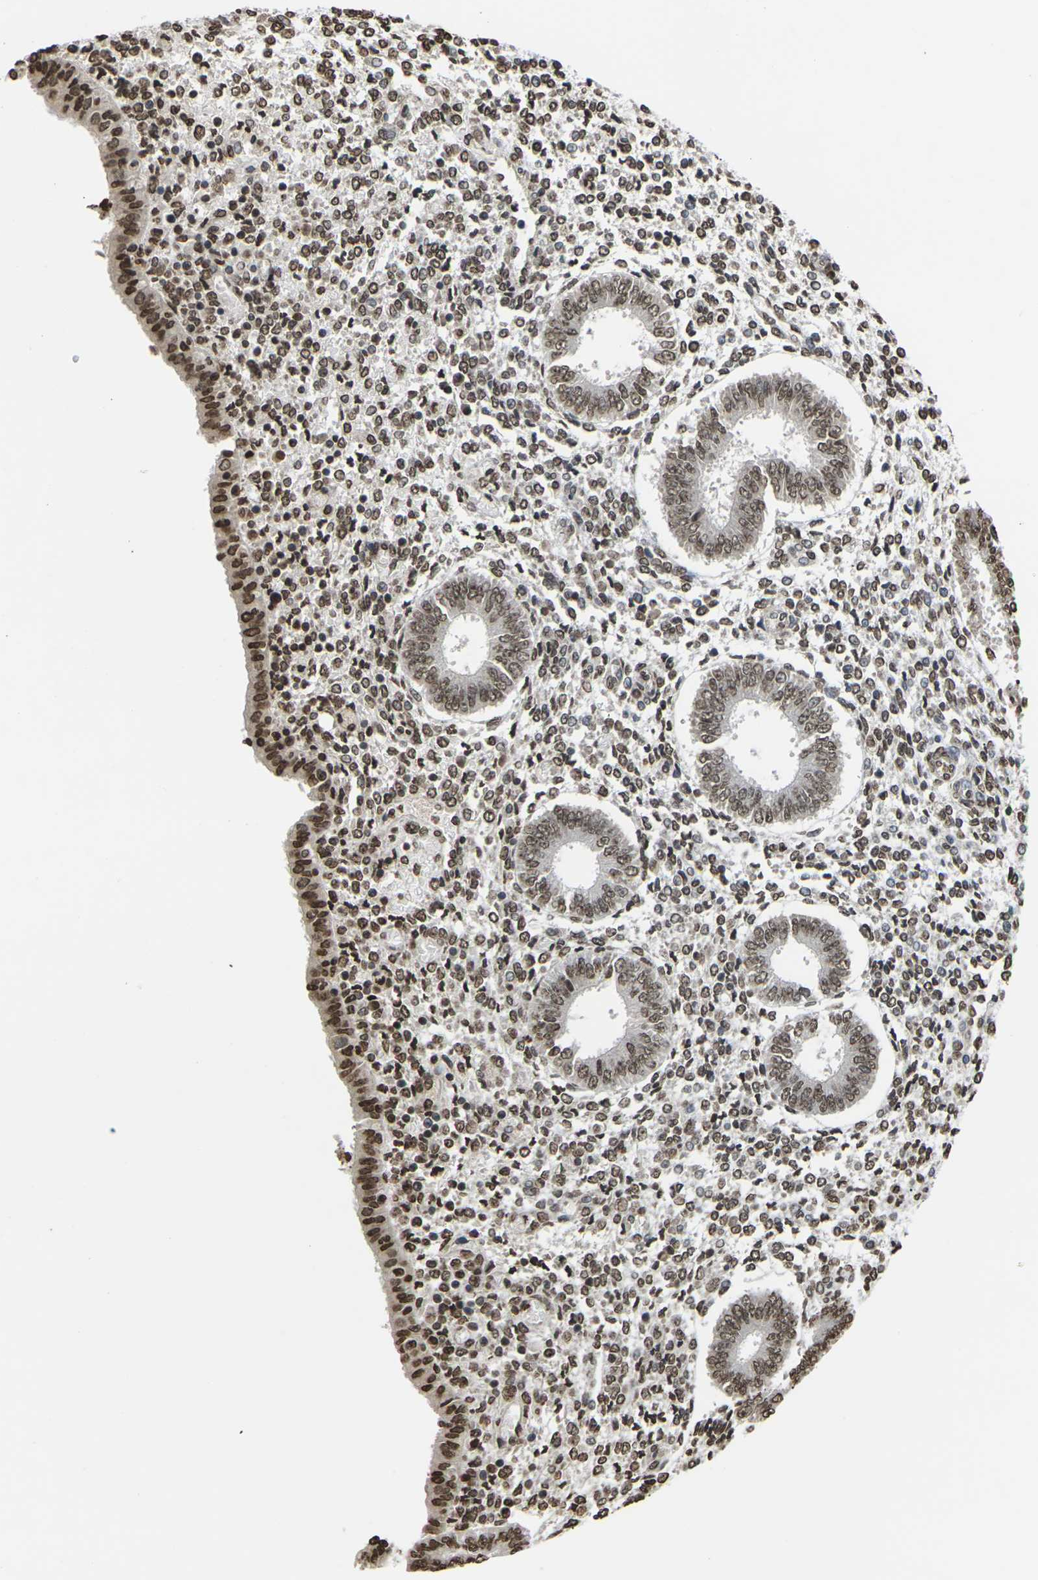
{"staining": {"intensity": "moderate", "quantity": "25%-75%", "location": "nuclear"}, "tissue": "endometrium", "cell_type": "Cells in endometrial stroma", "image_type": "normal", "snomed": [{"axis": "morphology", "description": "Normal tissue, NOS"}, {"axis": "topography", "description": "Endometrium"}], "caption": "Human endometrium stained for a protein (brown) reveals moderate nuclear positive staining in approximately 25%-75% of cells in endometrial stroma.", "gene": "EMSY", "patient": {"sex": "female", "age": 35}}